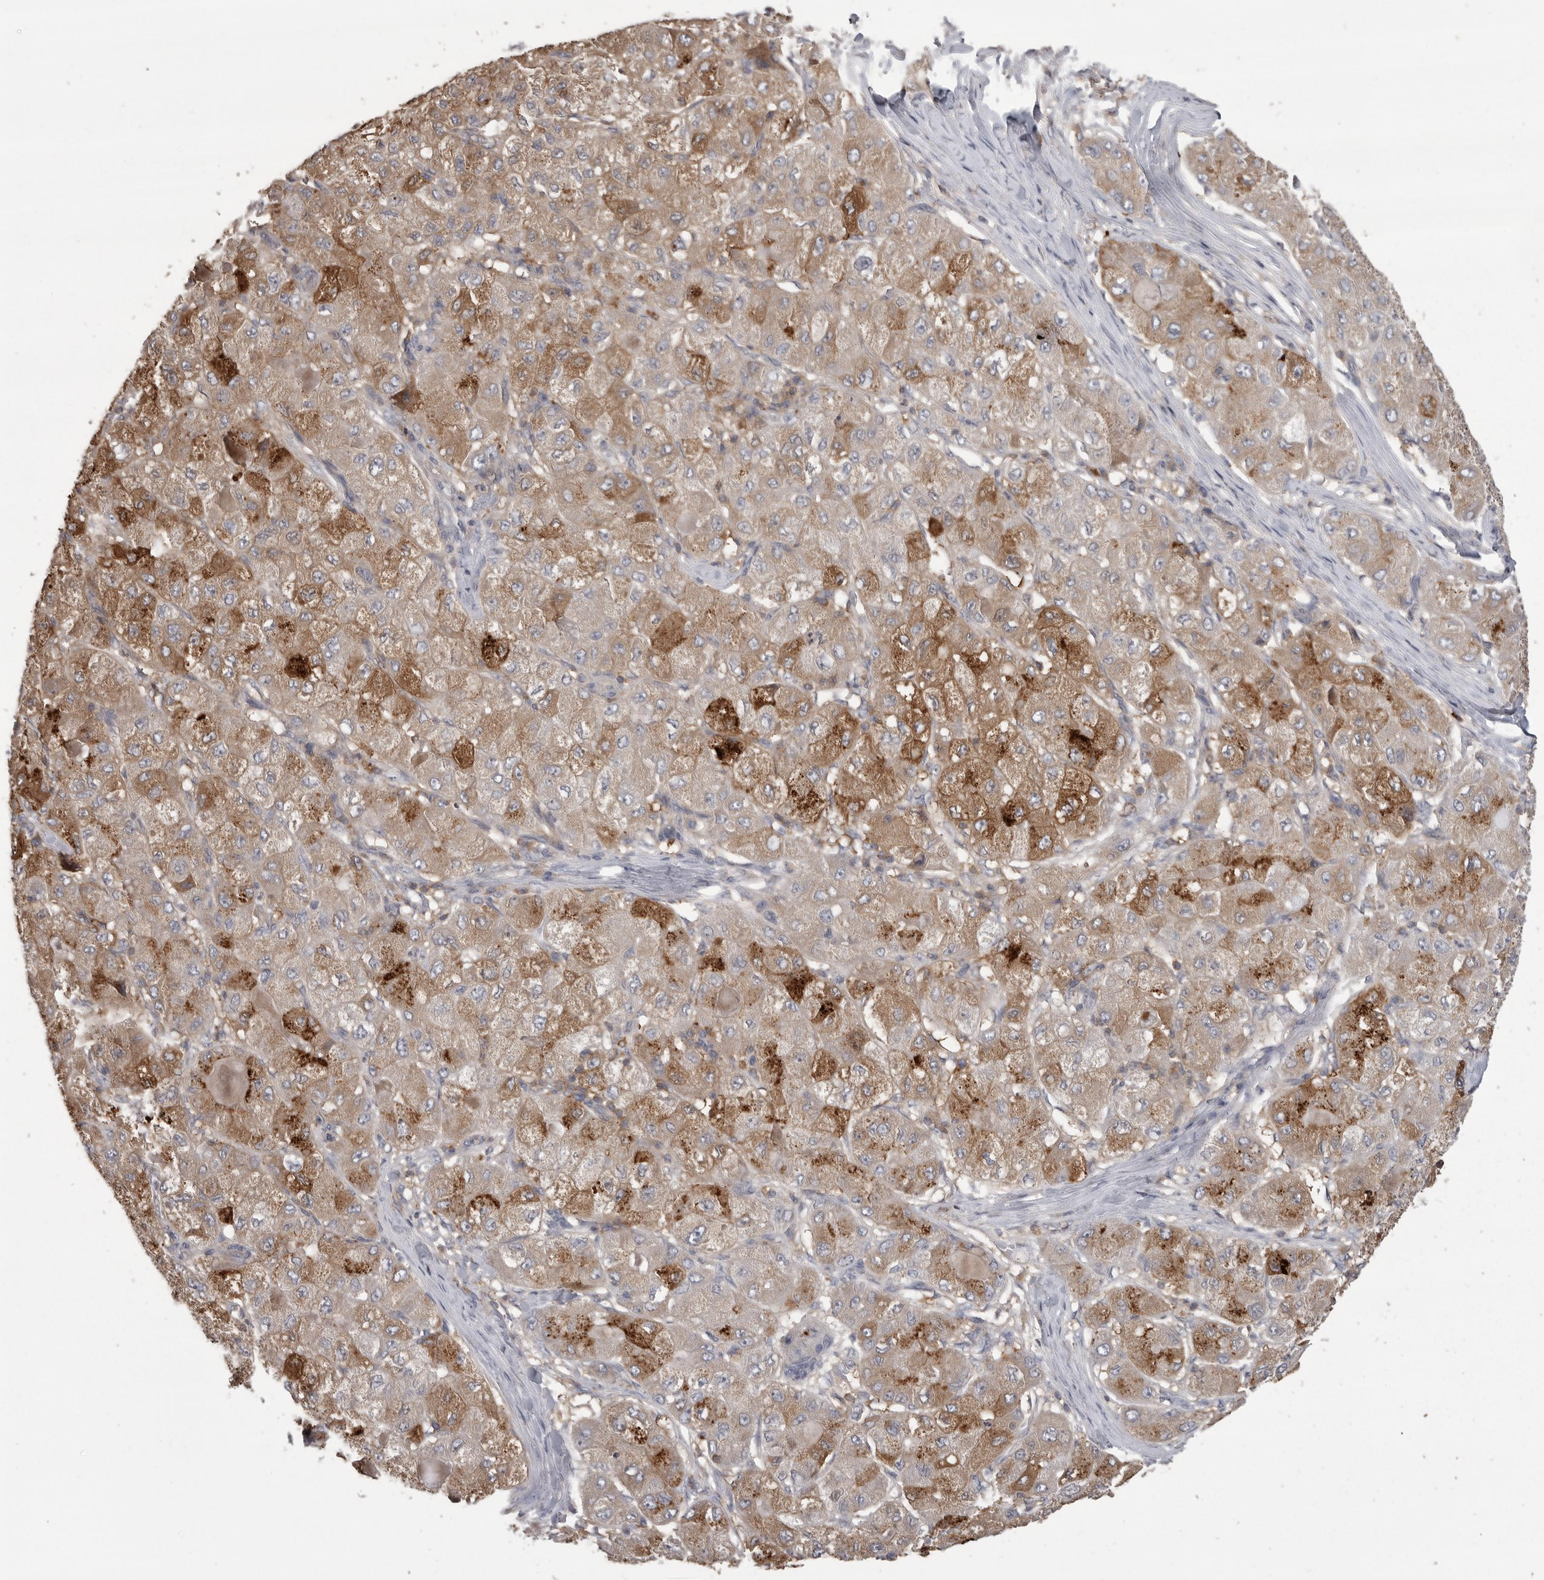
{"staining": {"intensity": "moderate", "quantity": ">75%", "location": "cytoplasmic/membranous"}, "tissue": "liver cancer", "cell_type": "Tumor cells", "image_type": "cancer", "snomed": [{"axis": "morphology", "description": "Carcinoma, Hepatocellular, NOS"}, {"axis": "topography", "description": "Liver"}], "caption": "Human hepatocellular carcinoma (liver) stained with a brown dye shows moderate cytoplasmic/membranous positive expression in approximately >75% of tumor cells.", "gene": "CMTM6", "patient": {"sex": "male", "age": 80}}